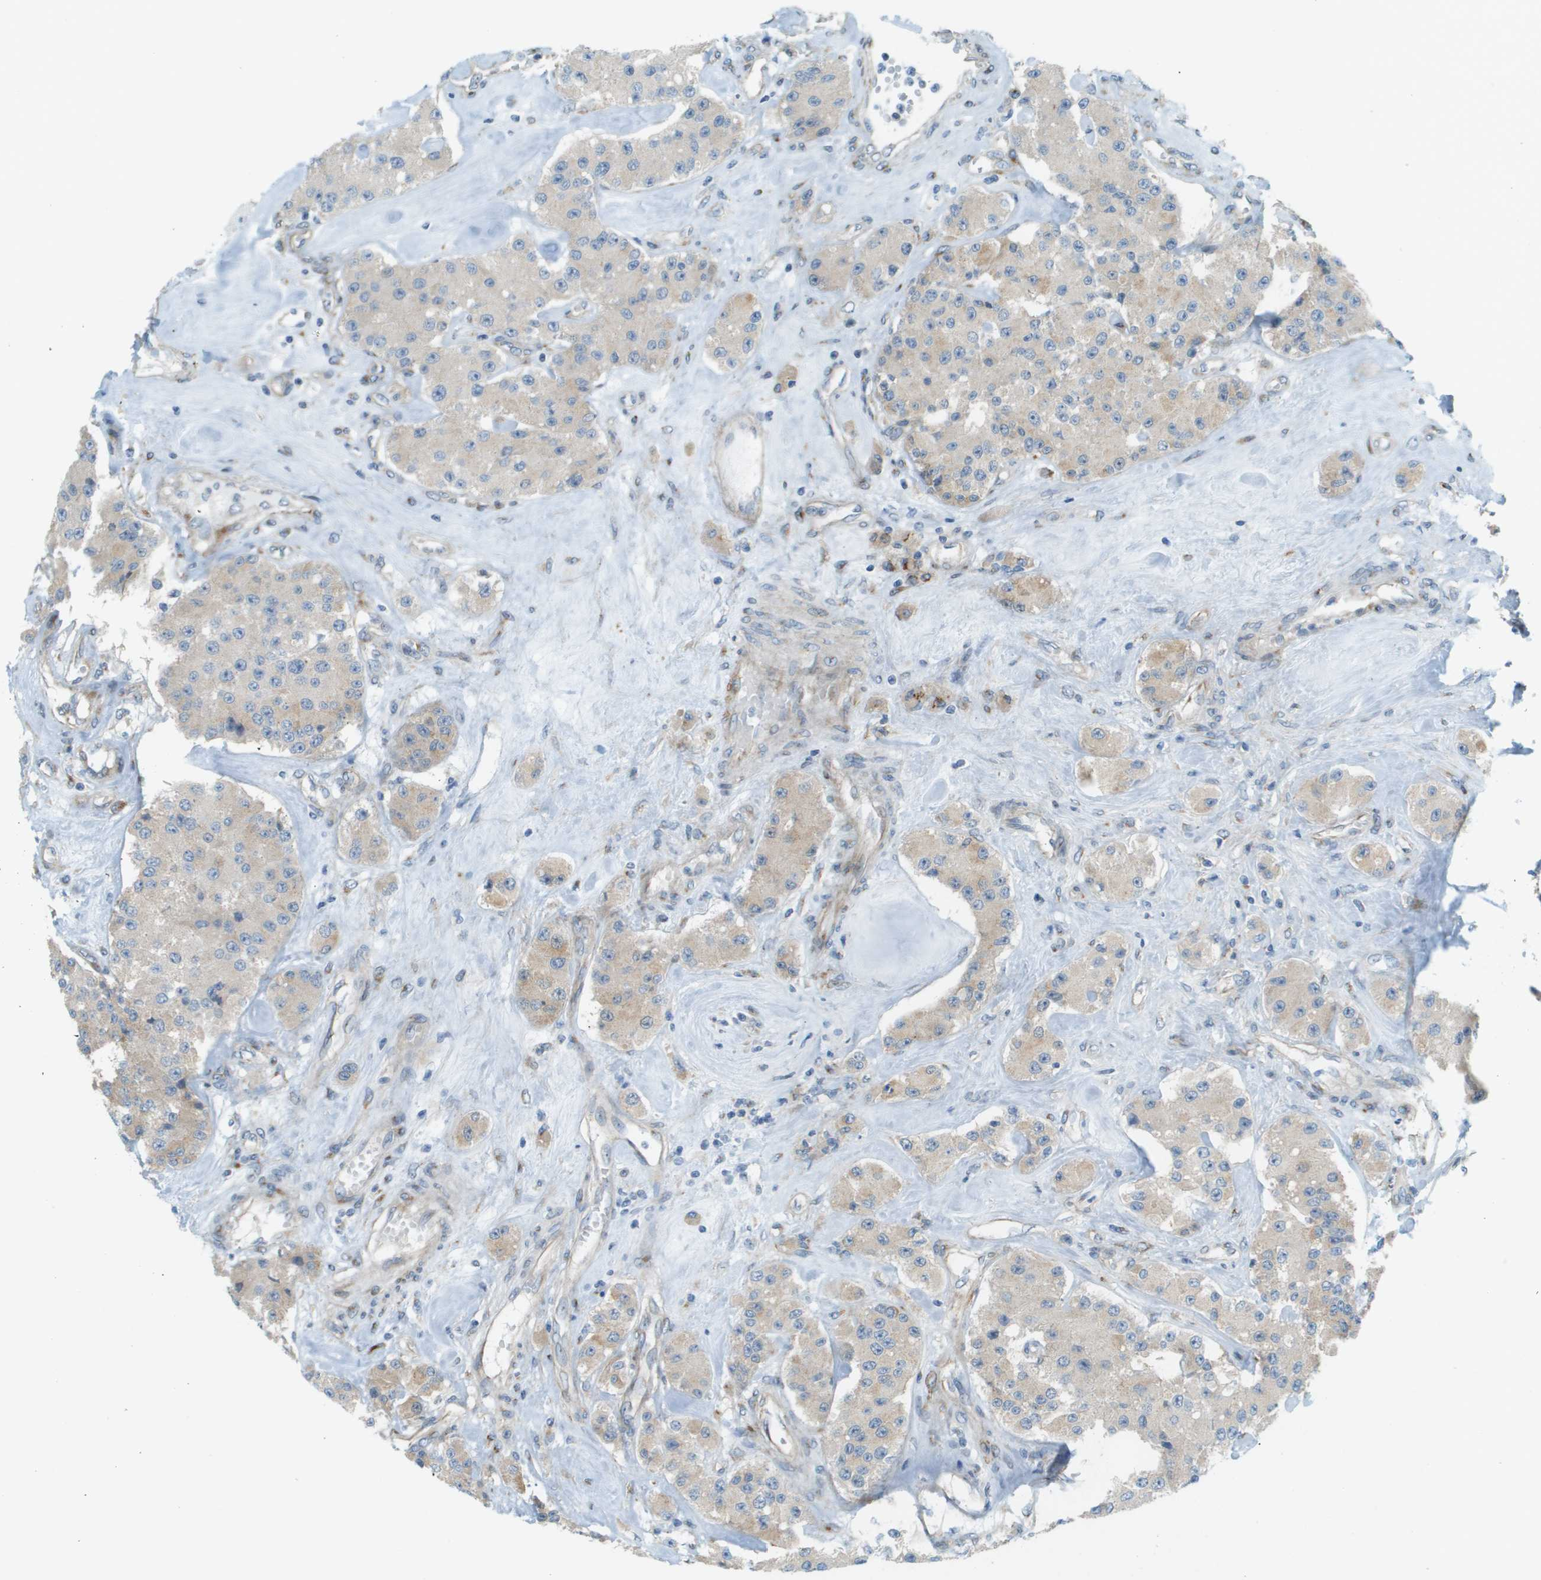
{"staining": {"intensity": "weak", "quantity": ">75%", "location": "cytoplasmic/membranous"}, "tissue": "carcinoid", "cell_type": "Tumor cells", "image_type": "cancer", "snomed": [{"axis": "morphology", "description": "Carcinoid, malignant, NOS"}, {"axis": "topography", "description": "Pancreas"}], "caption": "Immunohistochemical staining of carcinoid shows weak cytoplasmic/membranous protein staining in about >75% of tumor cells. Using DAB (3,3'-diaminobenzidine) (brown) and hematoxylin (blue) stains, captured at high magnification using brightfield microscopy.", "gene": "ACBD3", "patient": {"sex": "male", "age": 41}}